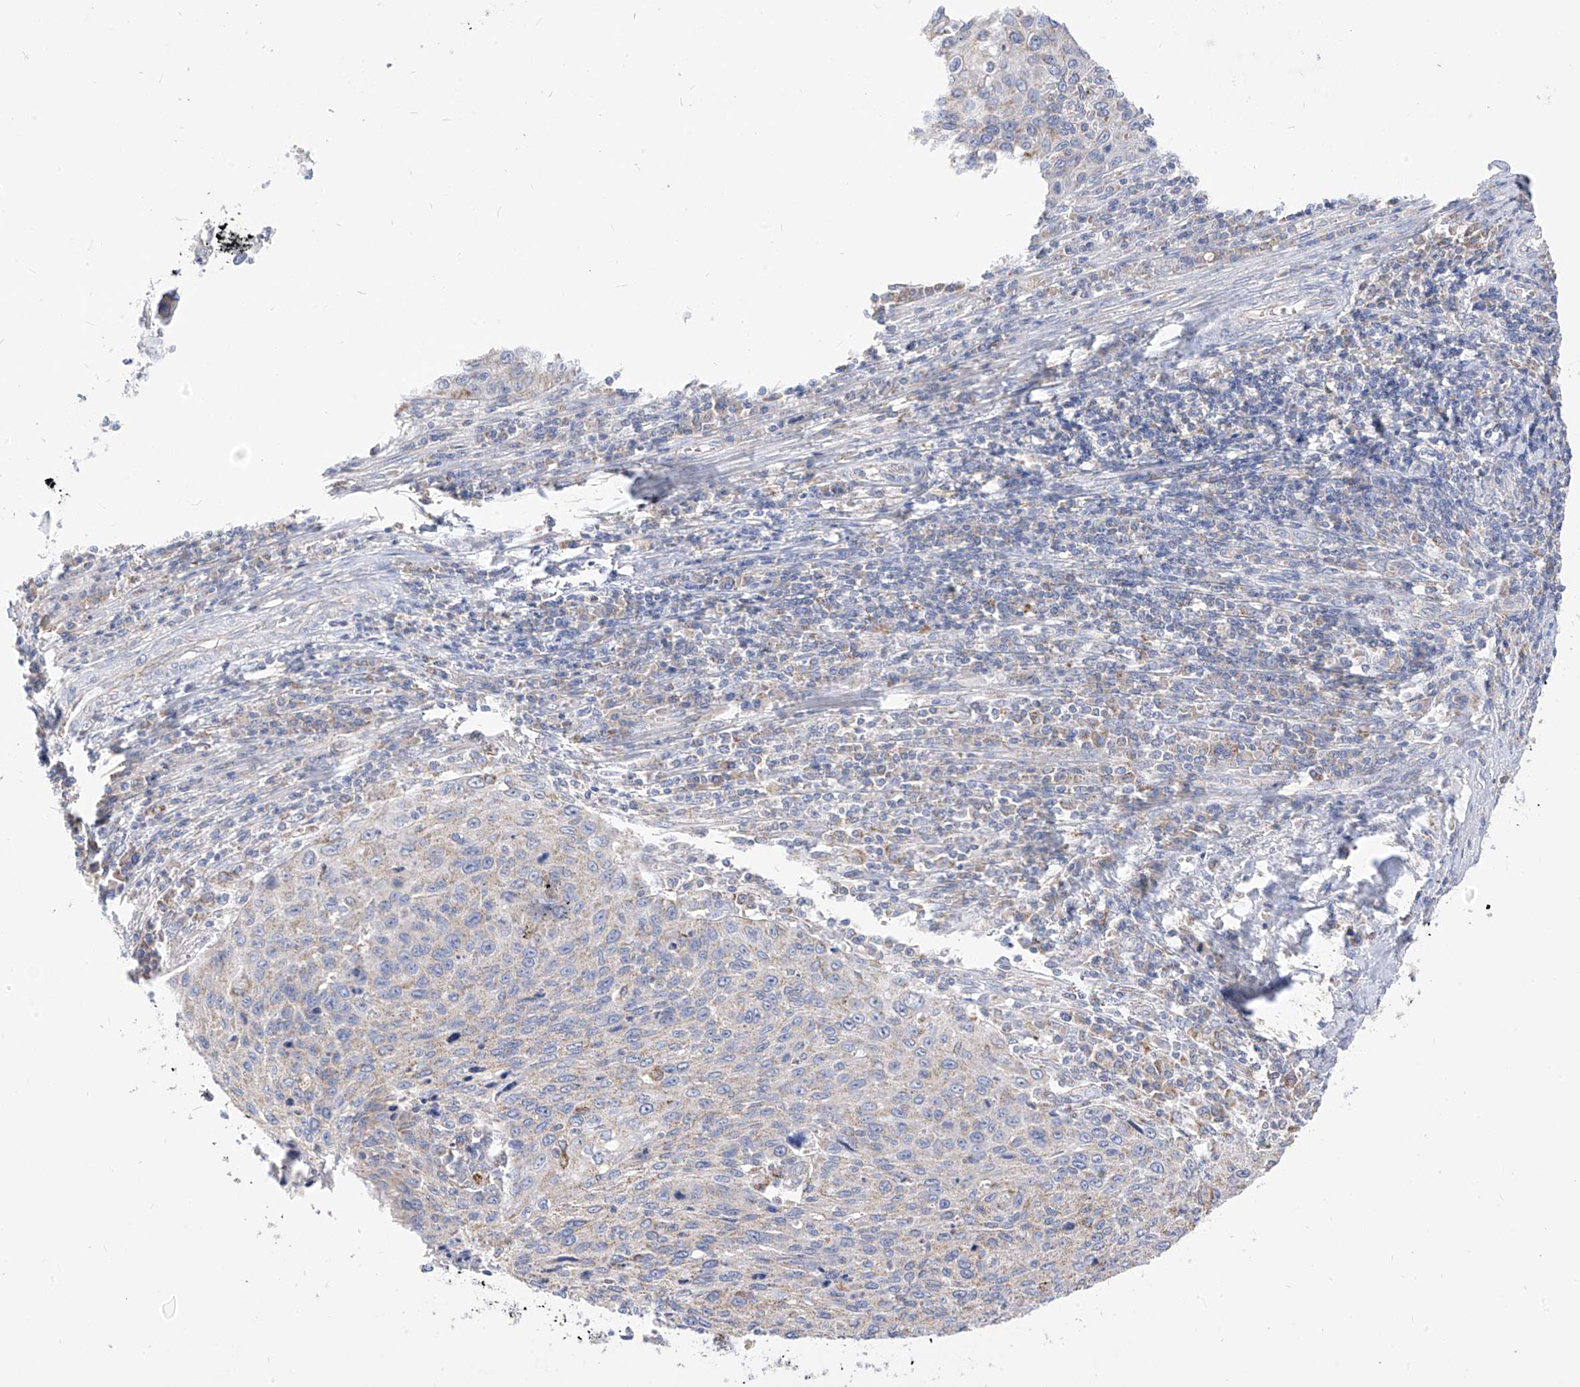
{"staining": {"intensity": "negative", "quantity": "none", "location": "none"}, "tissue": "cervical cancer", "cell_type": "Tumor cells", "image_type": "cancer", "snomed": [{"axis": "morphology", "description": "Squamous cell carcinoma, NOS"}, {"axis": "topography", "description": "Cervix"}], "caption": "High magnification brightfield microscopy of cervical squamous cell carcinoma stained with DAB (3,3'-diaminobenzidine) (brown) and counterstained with hematoxylin (blue): tumor cells show no significant positivity.", "gene": "RASA2", "patient": {"sex": "female", "age": 32}}